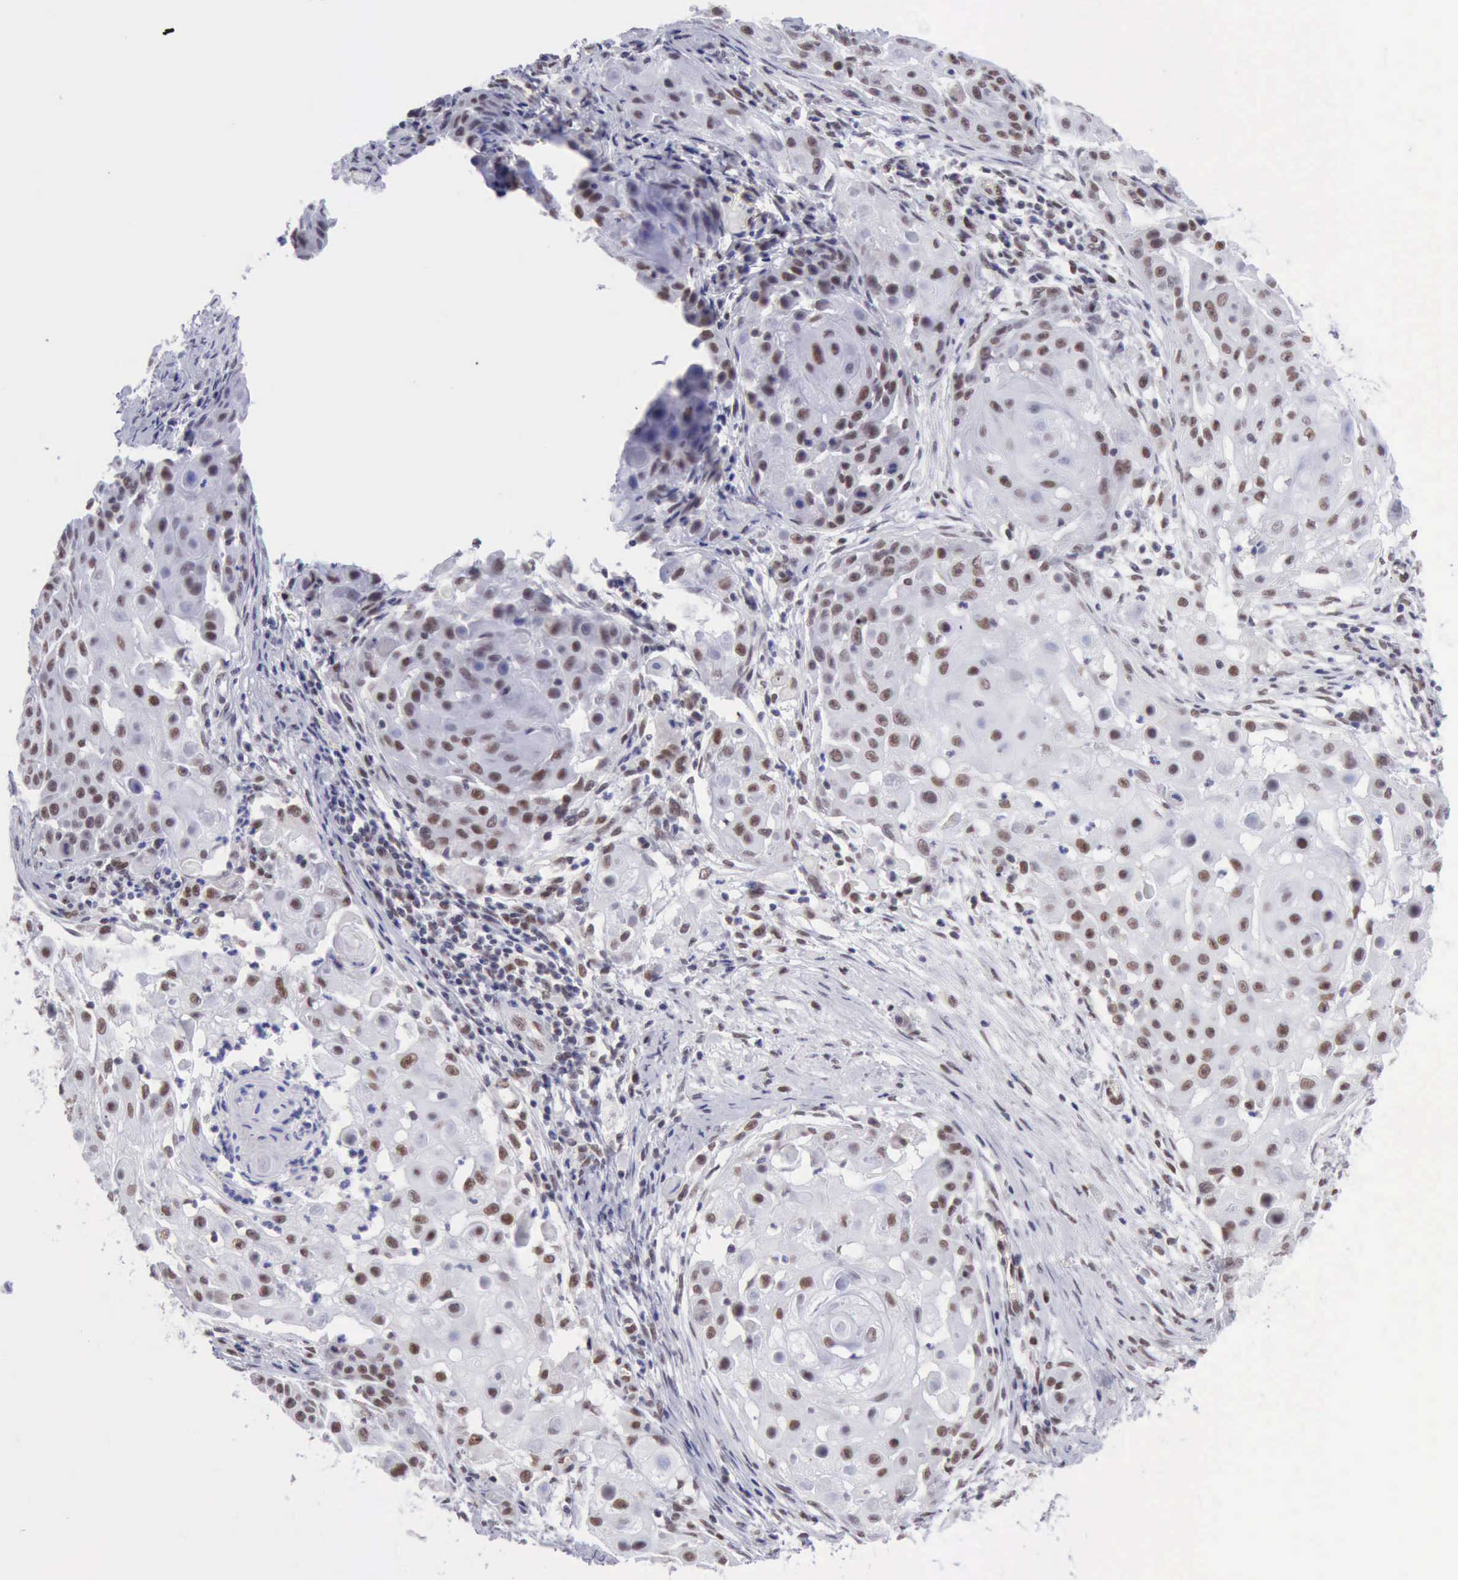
{"staining": {"intensity": "moderate", "quantity": "25%-75%", "location": "nuclear"}, "tissue": "skin cancer", "cell_type": "Tumor cells", "image_type": "cancer", "snomed": [{"axis": "morphology", "description": "Squamous cell carcinoma, NOS"}, {"axis": "topography", "description": "Skin"}], "caption": "This histopathology image reveals IHC staining of human skin cancer, with medium moderate nuclear positivity in about 25%-75% of tumor cells.", "gene": "ERCC4", "patient": {"sex": "female", "age": 57}}